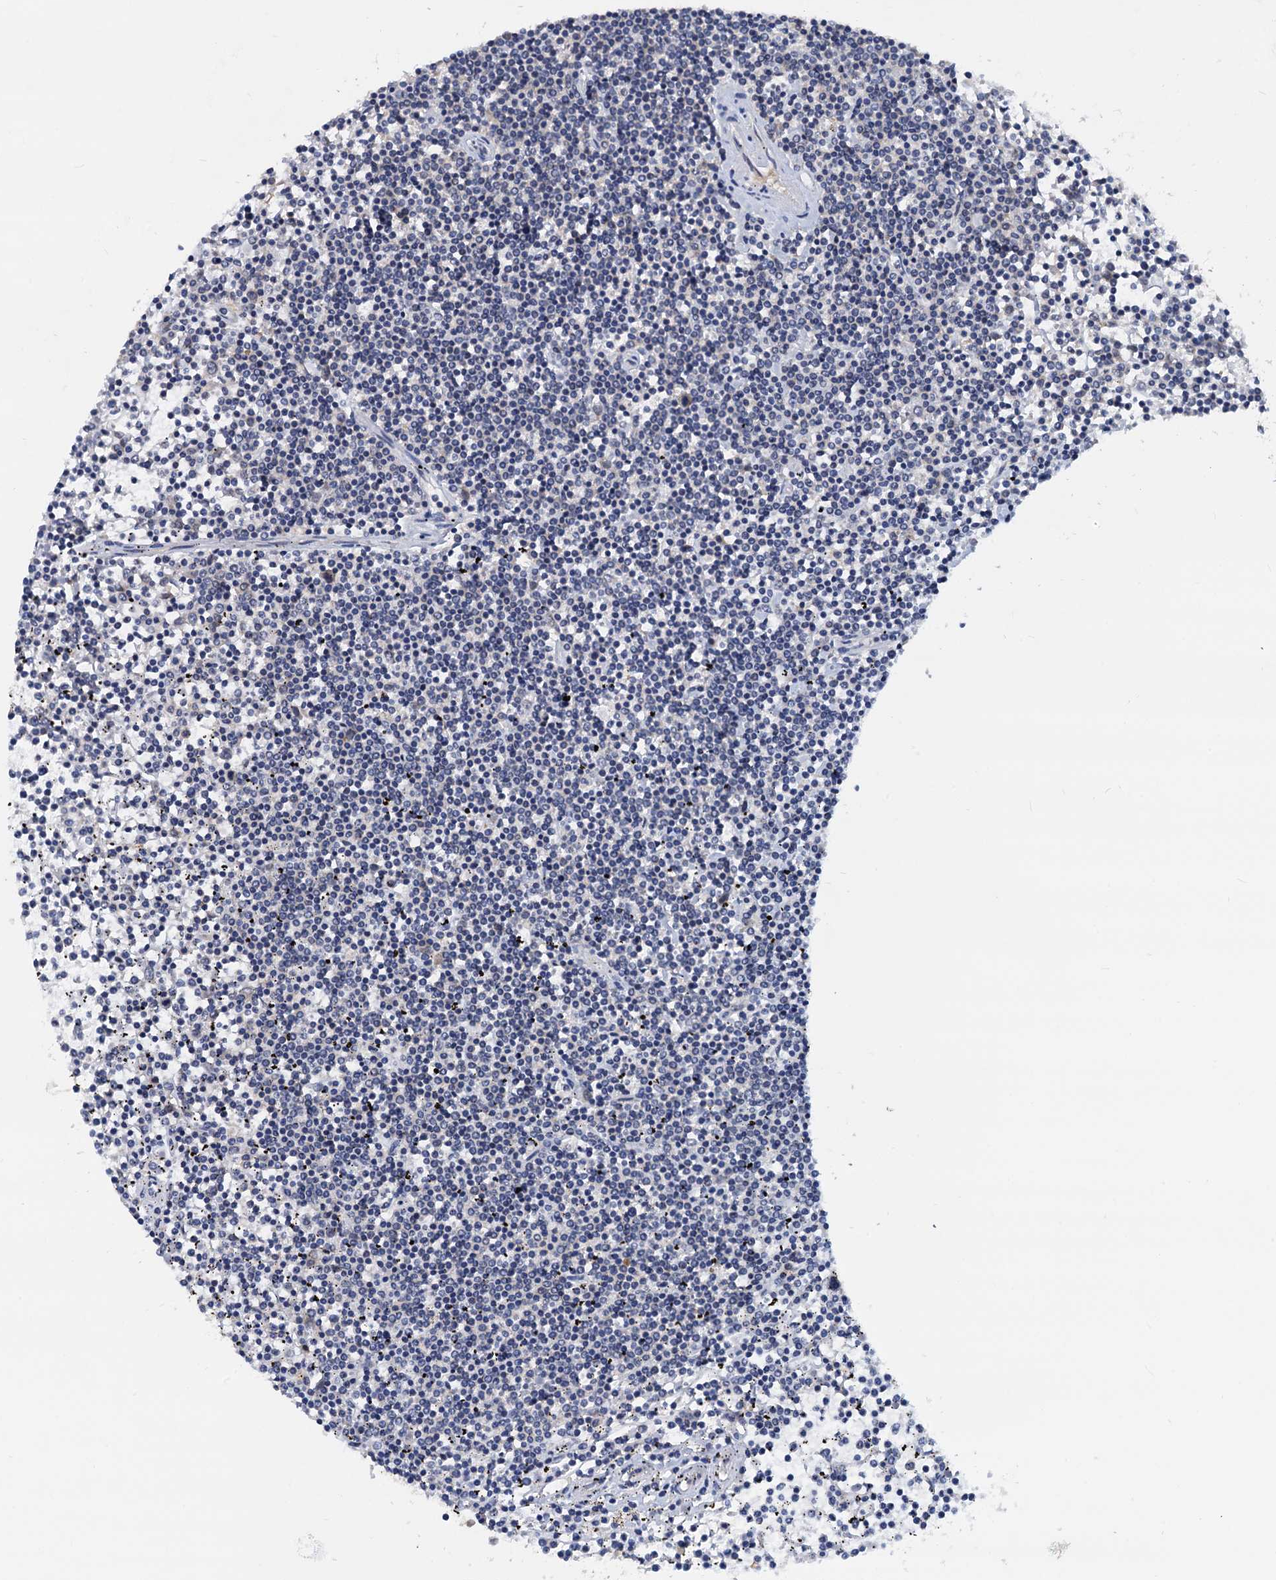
{"staining": {"intensity": "negative", "quantity": "none", "location": "none"}, "tissue": "lymphoma", "cell_type": "Tumor cells", "image_type": "cancer", "snomed": [{"axis": "morphology", "description": "Malignant lymphoma, non-Hodgkin's type, Low grade"}, {"axis": "topography", "description": "Spleen"}], "caption": "Immunohistochemistry photomicrograph of lymphoma stained for a protein (brown), which demonstrates no positivity in tumor cells.", "gene": "PTGES3", "patient": {"sex": "female", "age": 19}}